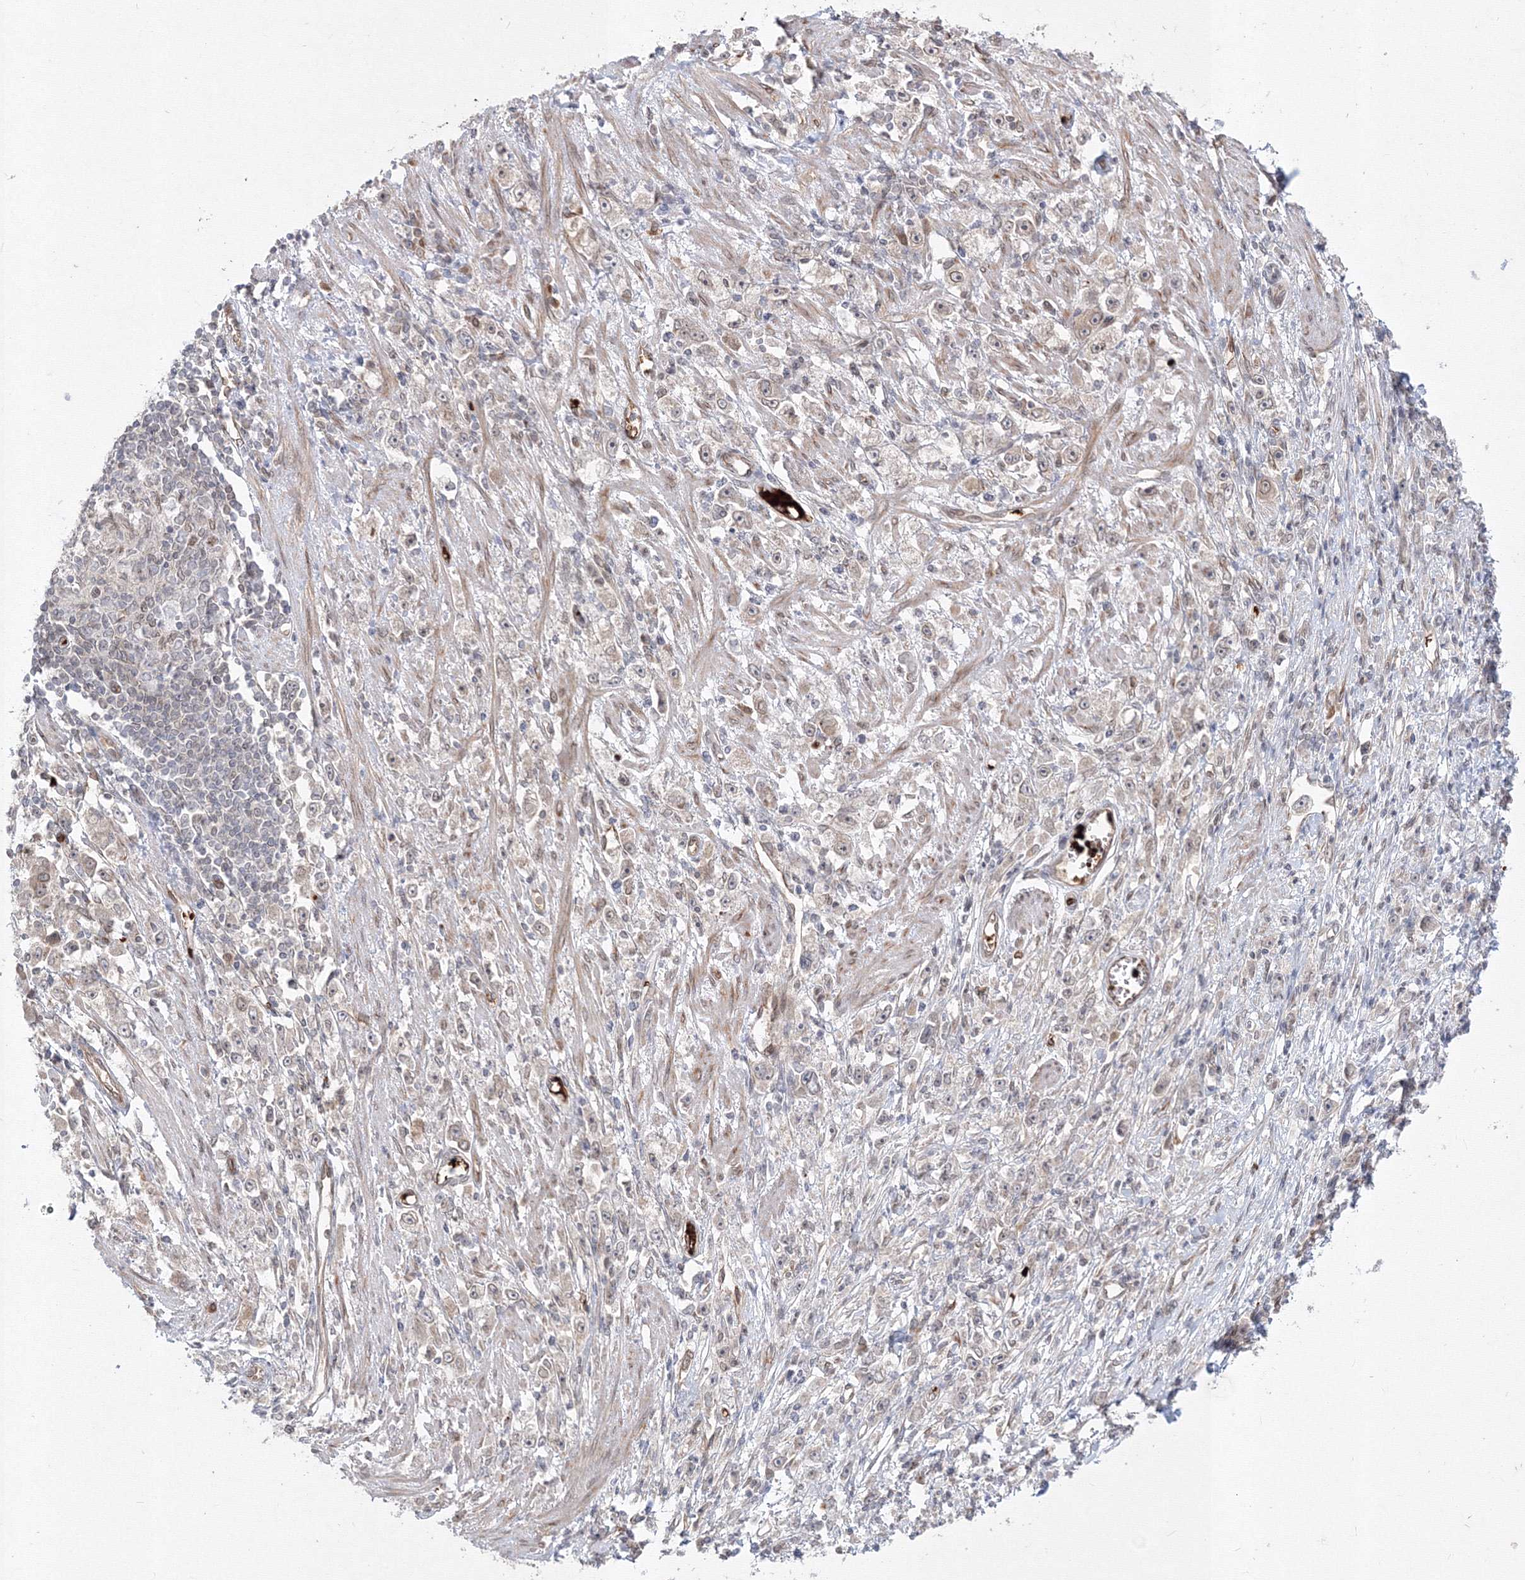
{"staining": {"intensity": "weak", "quantity": "<25%", "location": "cytoplasmic/membranous,nuclear"}, "tissue": "stomach cancer", "cell_type": "Tumor cells", "image_type": "cancer", "snomed": [{"axis": "morphology", "description": "Adenocarcinoma, NOS"}, {"axis": "topography", "description": "Stomach"}], "caption": "DAB immunohistochemical staining of human stomach cancer shows no significant expression in tumor cells.", "gene": "DNAJB2", "patient": {"sex": "female", "age": 59}}